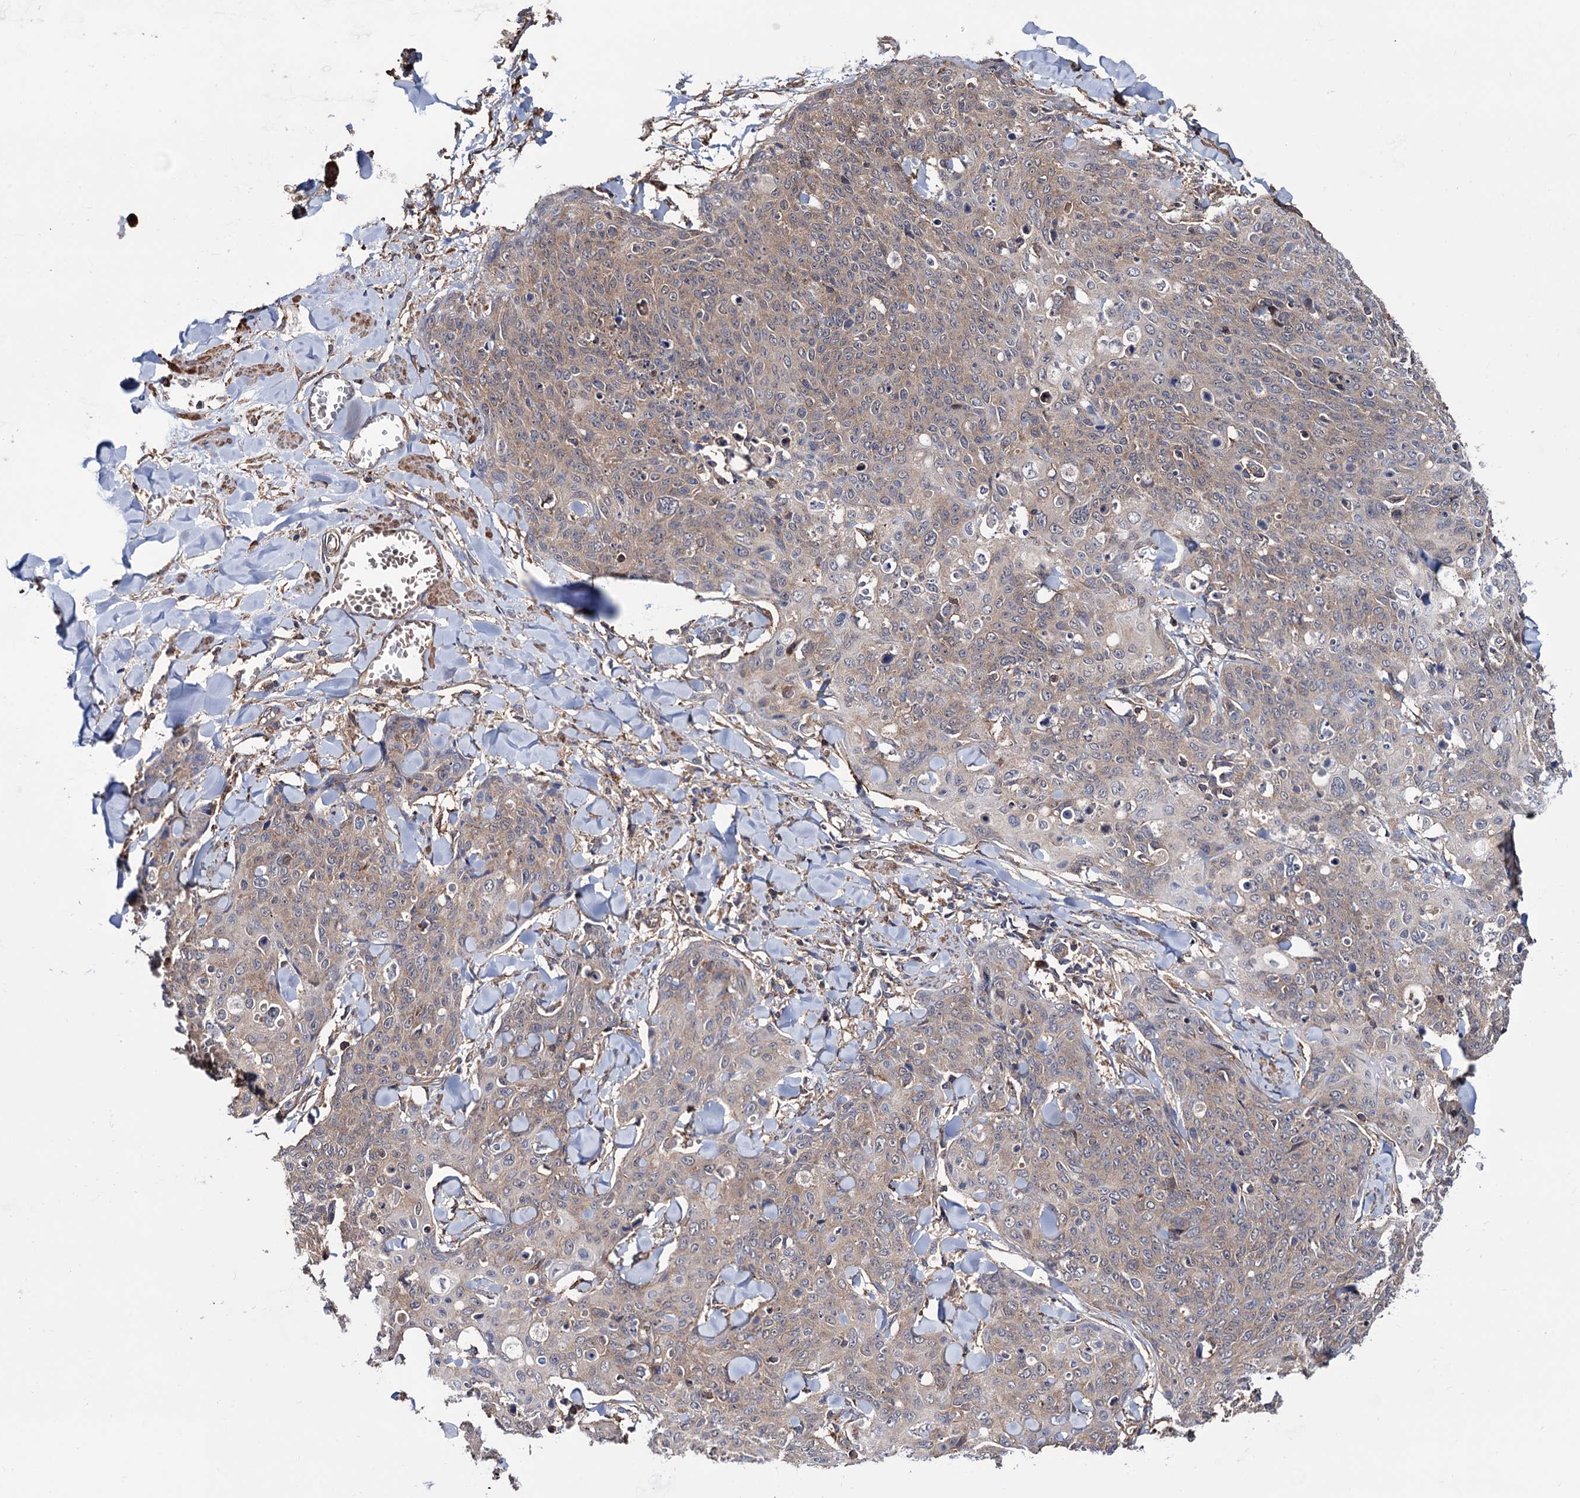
{"staining": {"intensity": "weak", "quantity": "25%-75%", "location": "cytoplasmic/membranous"}, "tissue": "skin cancer", "cell_type": "Tumor cells", "image_type": "cancer", "snomed": [{"axis": "morphology", "description": "Squamous cell carcinoma, NOS"}, {"axis": "topography", "description": "Skin"}, {"axis": "topography", "description": "Vulva"}], "caption": "Brown immunohistochemical staining in skin squamous cell carcinoma reveals weak cytoplasmic/membranous positivity in about 25%-75% of tumor cells.", "gene": "FERMT2", "patient": {"sex": "female", "age": 85}}